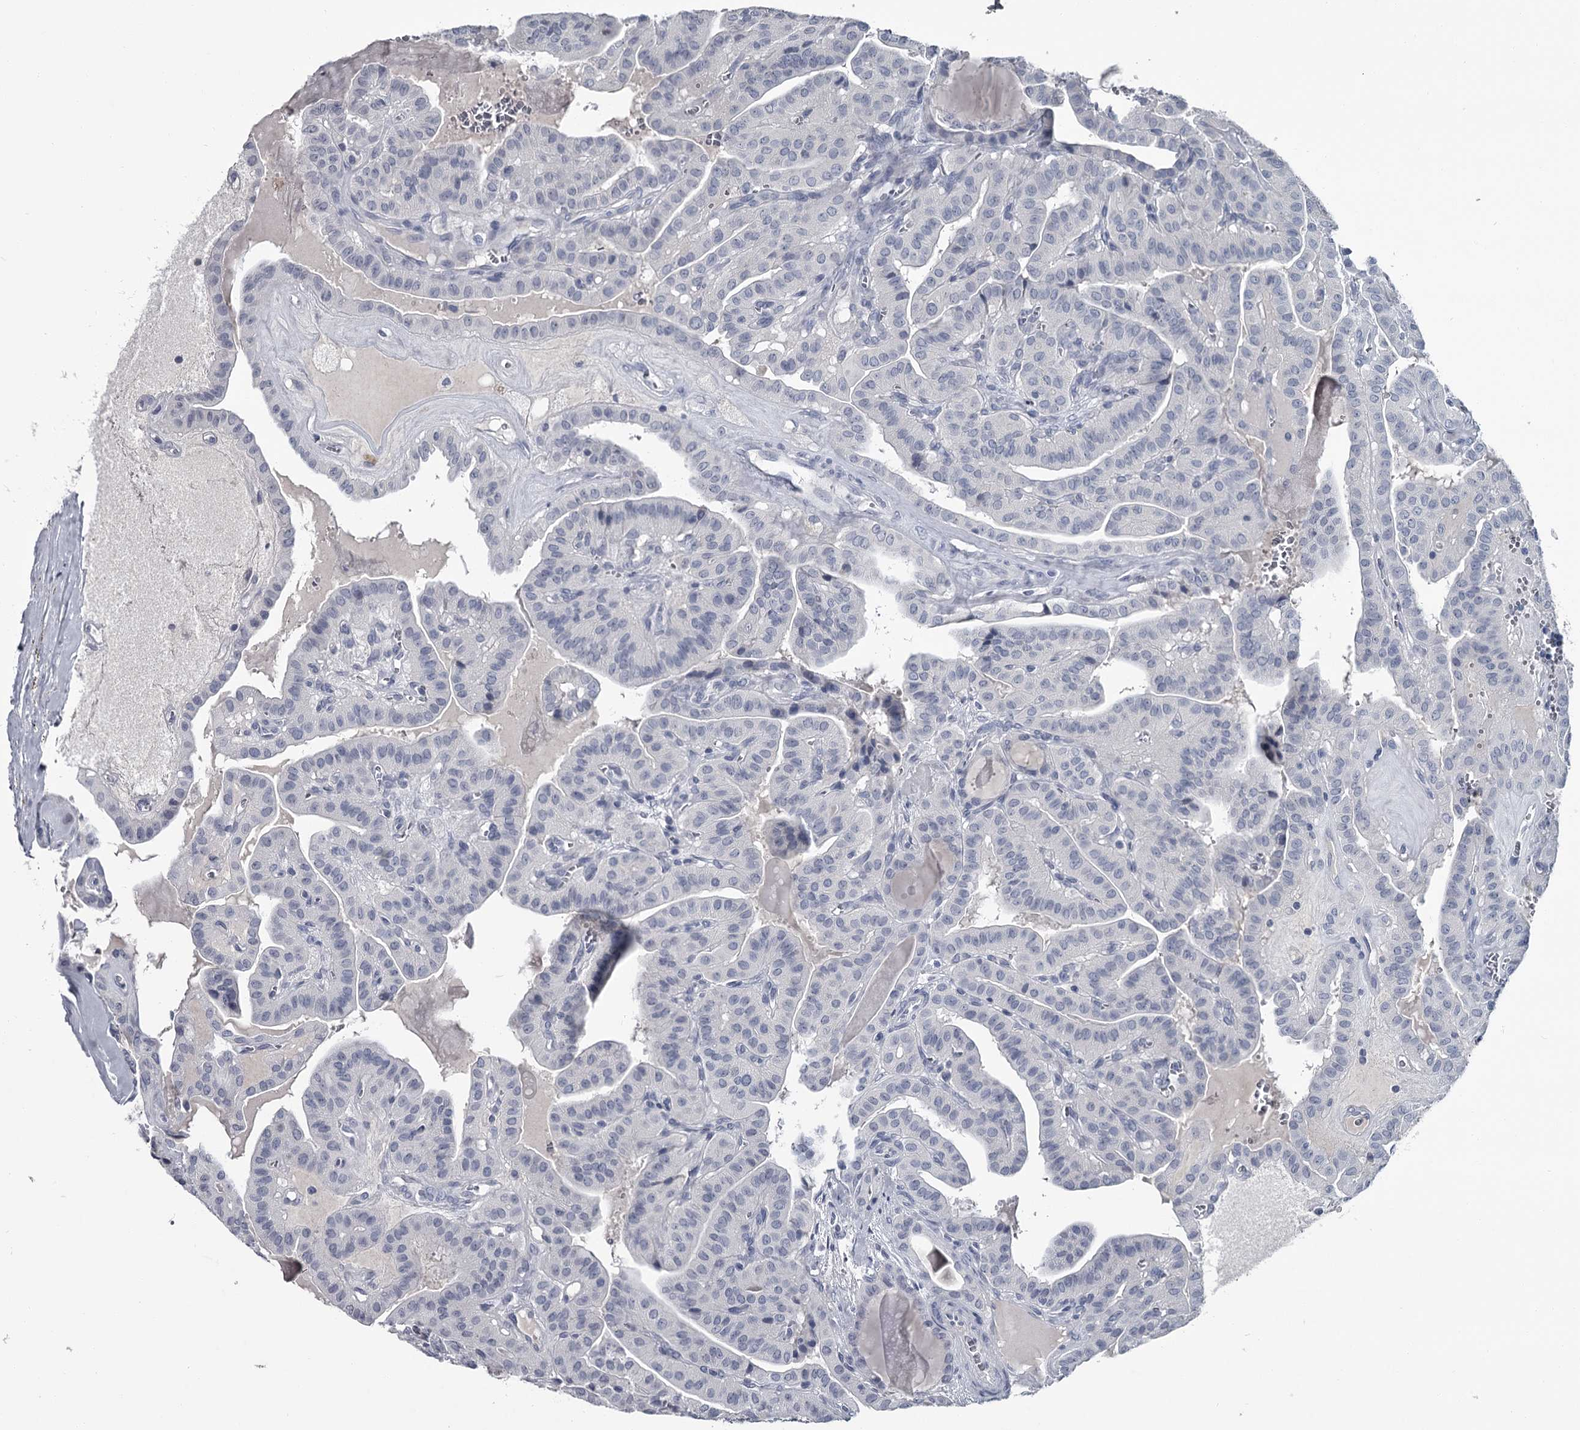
{"staining": {"intensity": "negative", "quantity": "none", "location": "none"}, "tissue": "thyroid cancer", "cell_type": "Tumor cells", "image_type": "cancer", "snomed": [{"axis": "morphology", "description": "Papillary adenocarcinoma, NOS"}, {"axis": "topography", "description": "Thyroid gland"}], "caption": "Tumor cells are negative for protein expression in human thyroid cancer (papillary adenocarcinoma).", "gene": "DAO", "patient": {"sex": "male", "age": 52}}